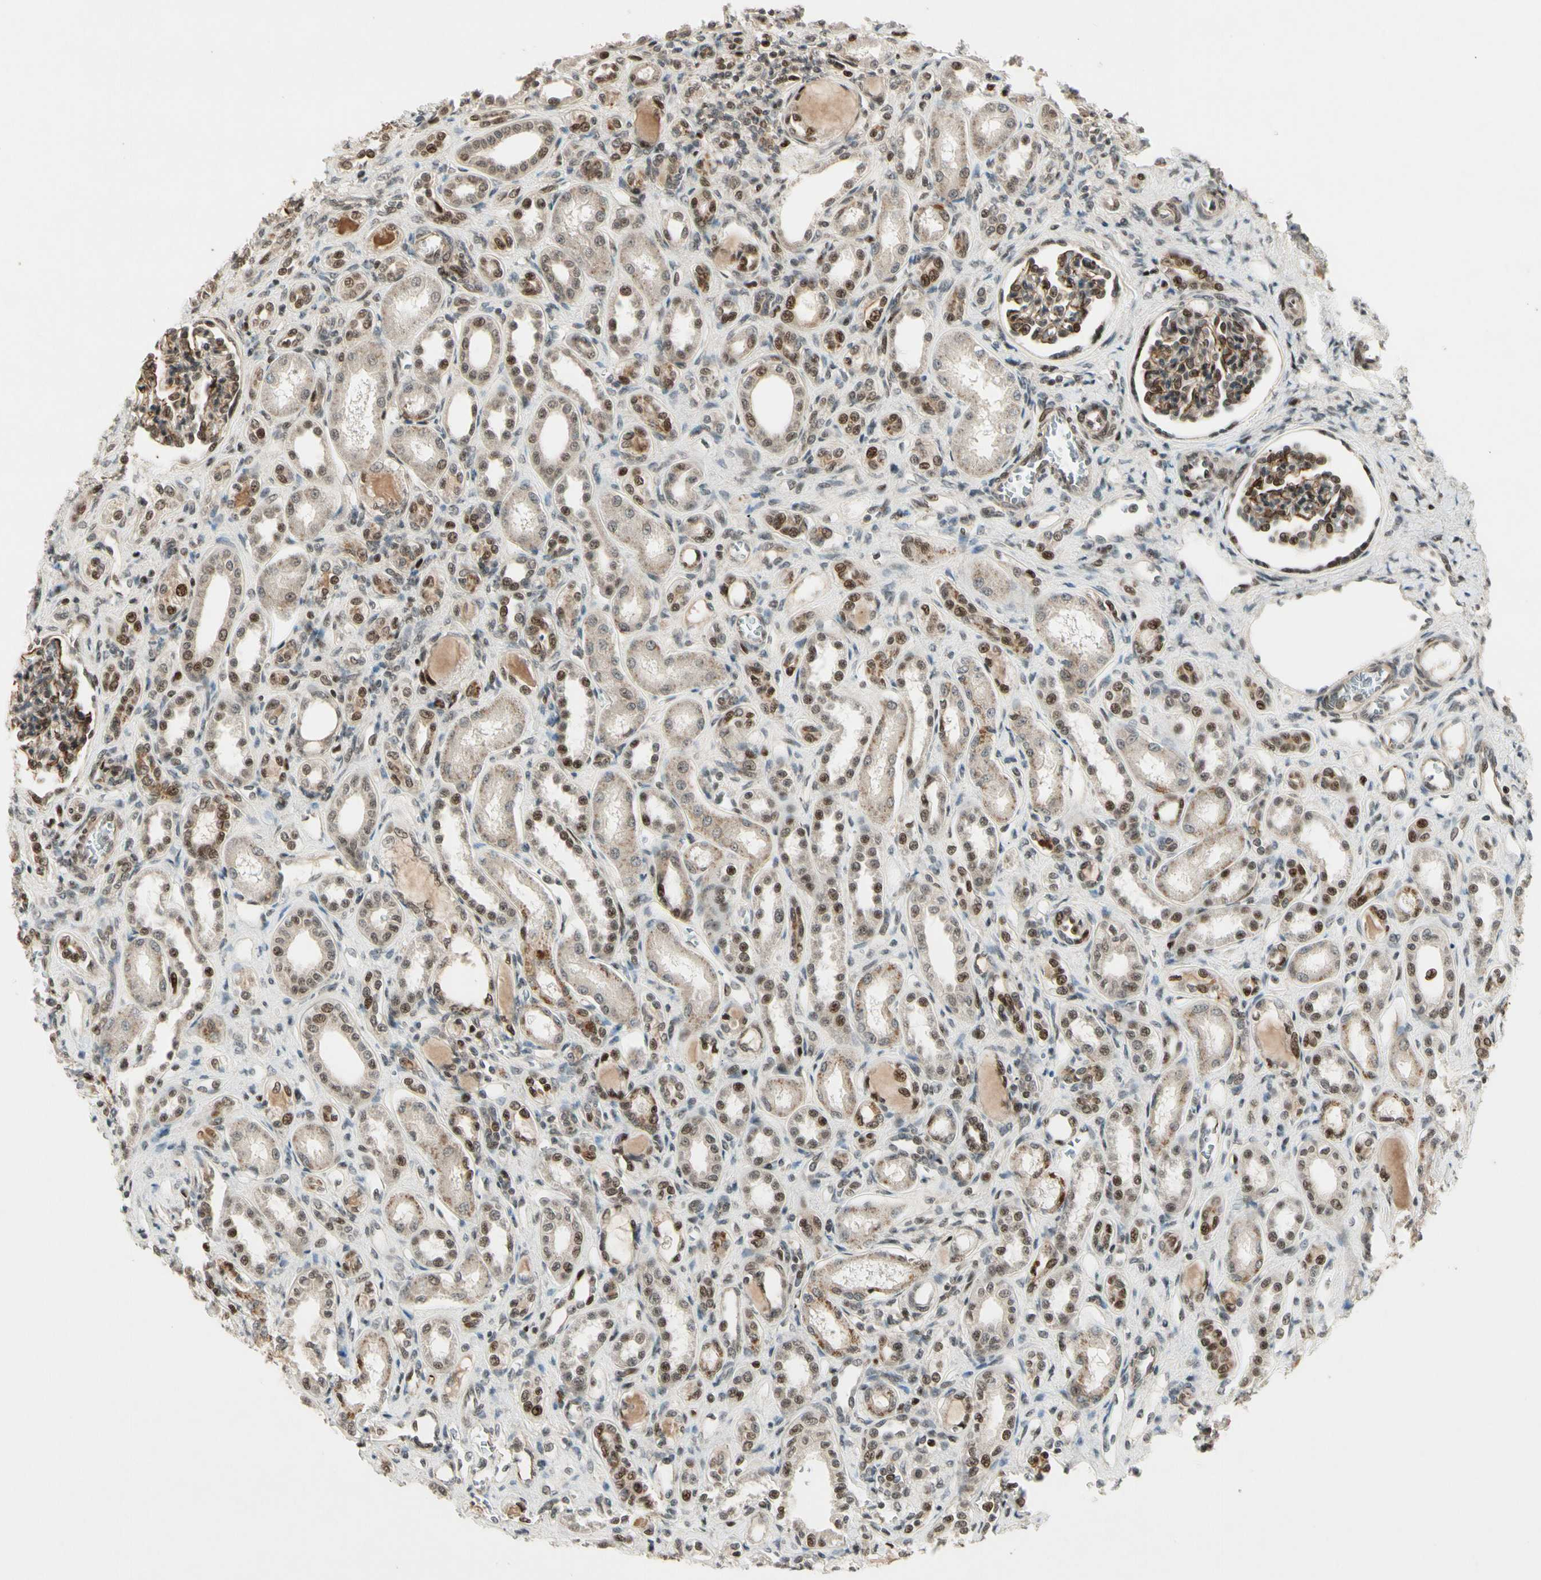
{"staining": {"intensity": "moderate", "quantity": "<25%", "location": "cytoplasmic/membranous,nuclear"}, "tissue": "kidney", "cell_type": "Cells in glomeruli", "image_type": "normal", "snomed": [{"axis": "morphology", "description": "Normal tissue, NOS"}, {"axis": "topography", "description": "Kidney"}], "caption": "Immunohistochemistry (DAB) staining of unremarkable kidney displays moderate cytoplasmic/membranous,nuclear protein staining in approximately <25% of cells in glomeruli.", "gene": "CDK11A", "patient": {"sex": "male", "age": 7}}